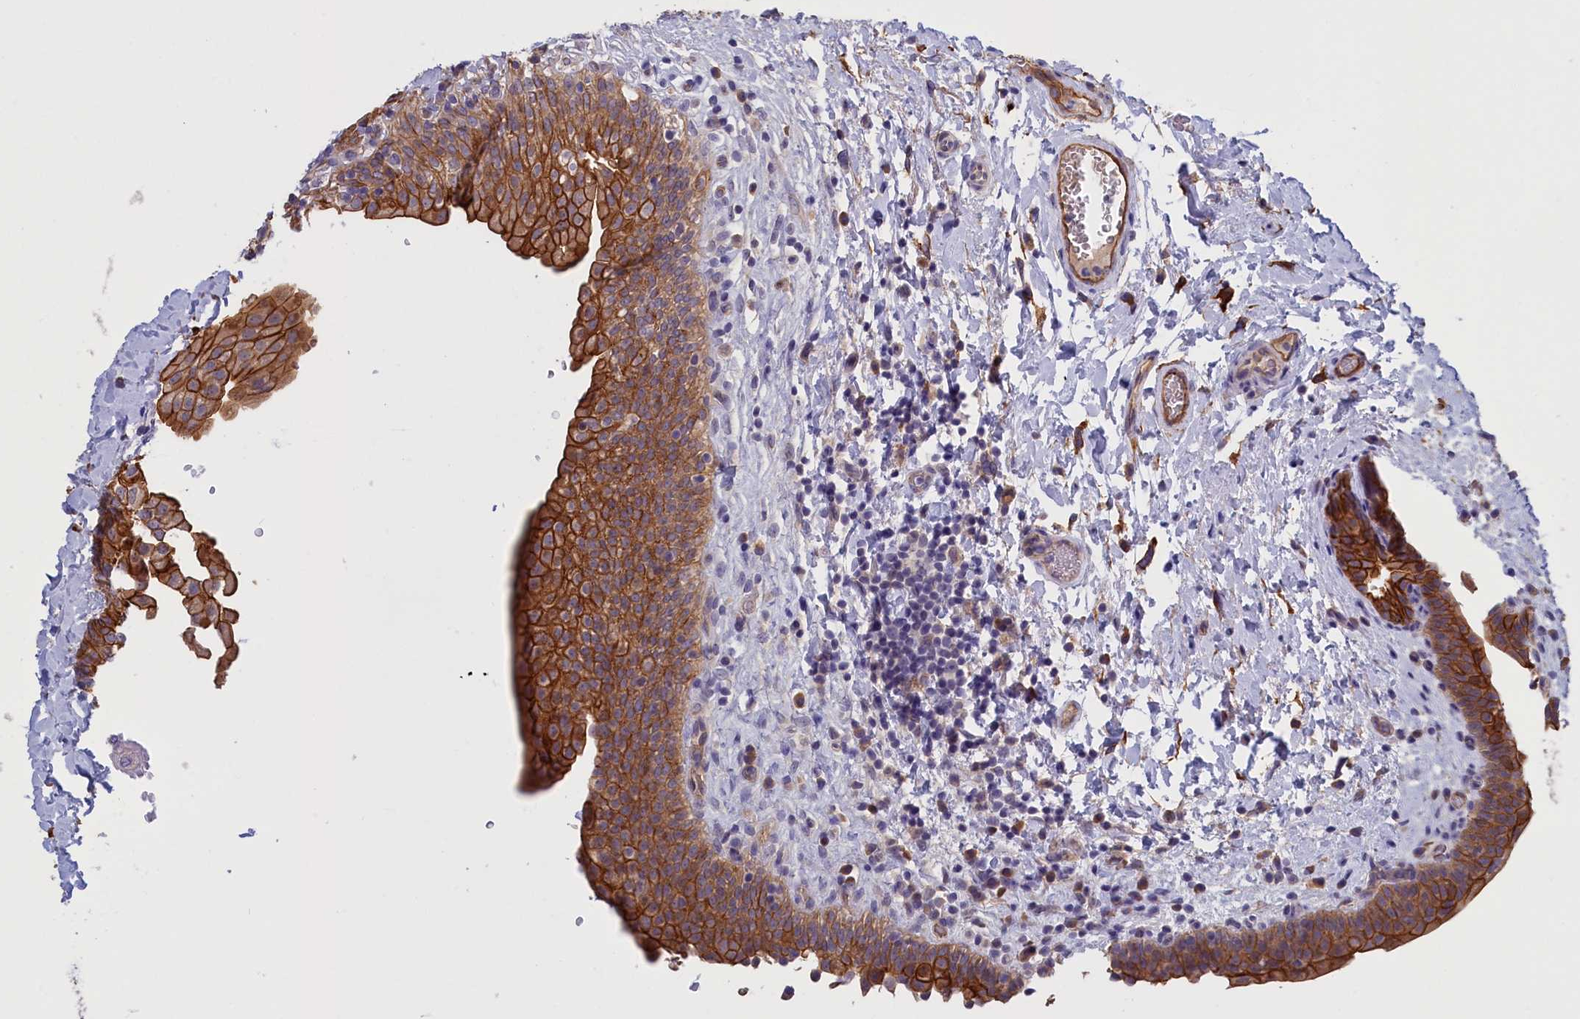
{"staining": {"intensity": "strong", "quantity": ">75%", "location": "cytoplasmic/membranous"}, "tissue": "urinary bladder", "cell_type": "Urothelial cells", "image_type": "normal", "snomed": [{"axis": "morphology", "description": "Normal tissue, NOS"}, {"axis": "topography", "description": "Urinary bladder"}], "caption": "Brown immunohistochemical staining in unremarkable human urinary bladder displays strong cytoplasmic/membranous expression in approximately >75% of urothelial cells.", "gene": "COL19A1", "patient": {"sex": "male", "age": 83}}